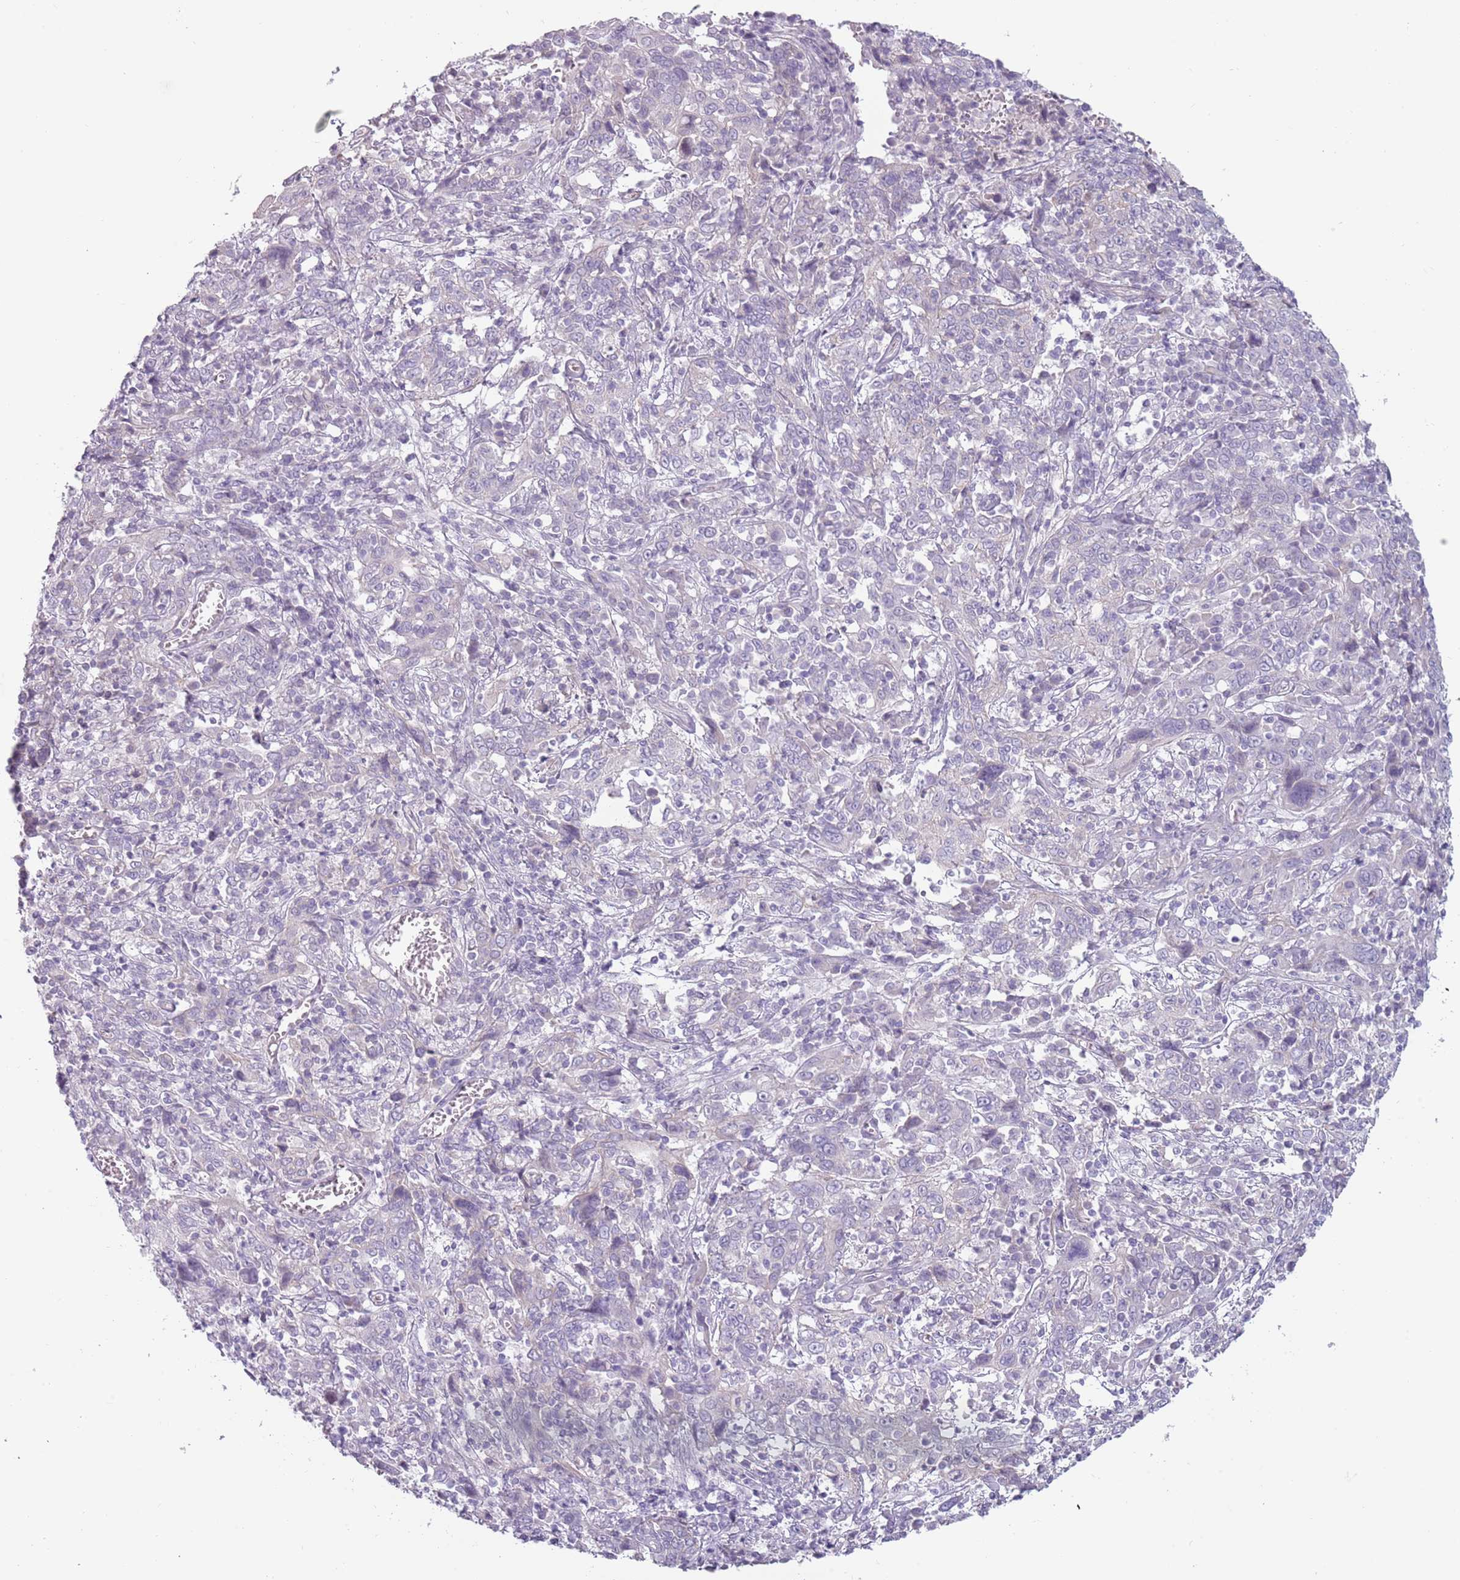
{"staining": {"intensity": "negative", "quantity": "none", "location": "none"}, "tissue": "cervical cancer", "cell_type": "Tumor cells", "image_type": "cancer", "snomed": [{"axis": "morphology", "description": "Squamous cell carcinoma, NOS"}, {"axis": "topography", "description": "Cervix"}], "caption": "Squamous cell carcinoma (cervical) was stained to show a protein in brown. There is no significant expression in tumor cells.", "gene": "RFX2", "patient": {"sex": "female", "age": 46}}